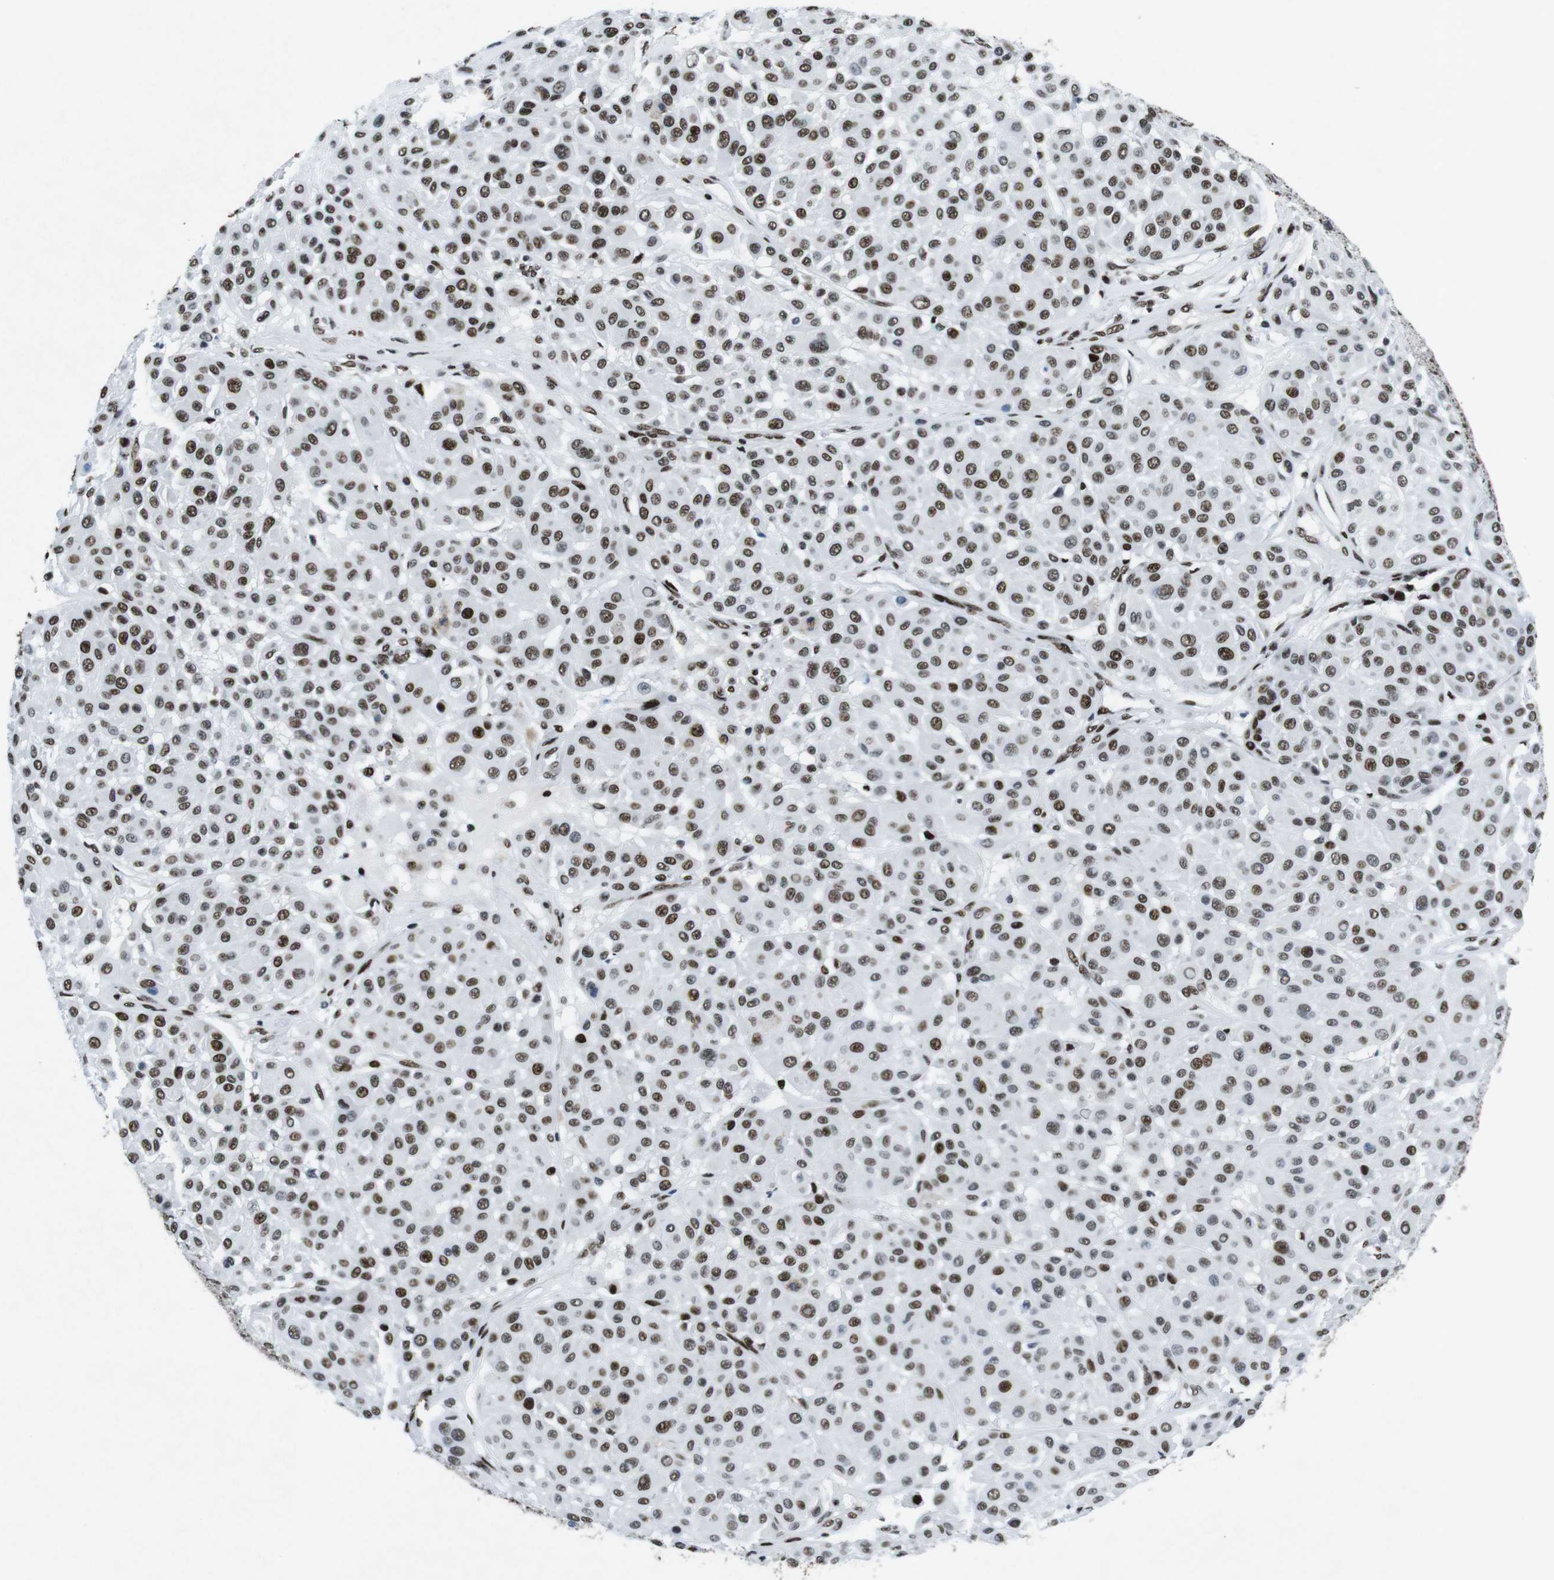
{"staining": {"intensity": "moderate", "quantity": ">75%", "location": "nuclear"}, "tissue": "melanoma", "cell_type": "Tumor cells", "image_type": "cancer", "snomed": [{"axis": "morphology", "description": "Malignant melanoma, Metastatic site"}, {"axis": "topography", "description": "Soft tissue"}], "caption": "Malignant melanoma (metastatic site) stained with DAB (3,3'-diaminobenzidine) IHC exhibits medium levels of moderate nuclear positivity in approximately >75% of tumor cells.", "gene": "CITED2", "patient": {"sex": "male", "age": 41}}